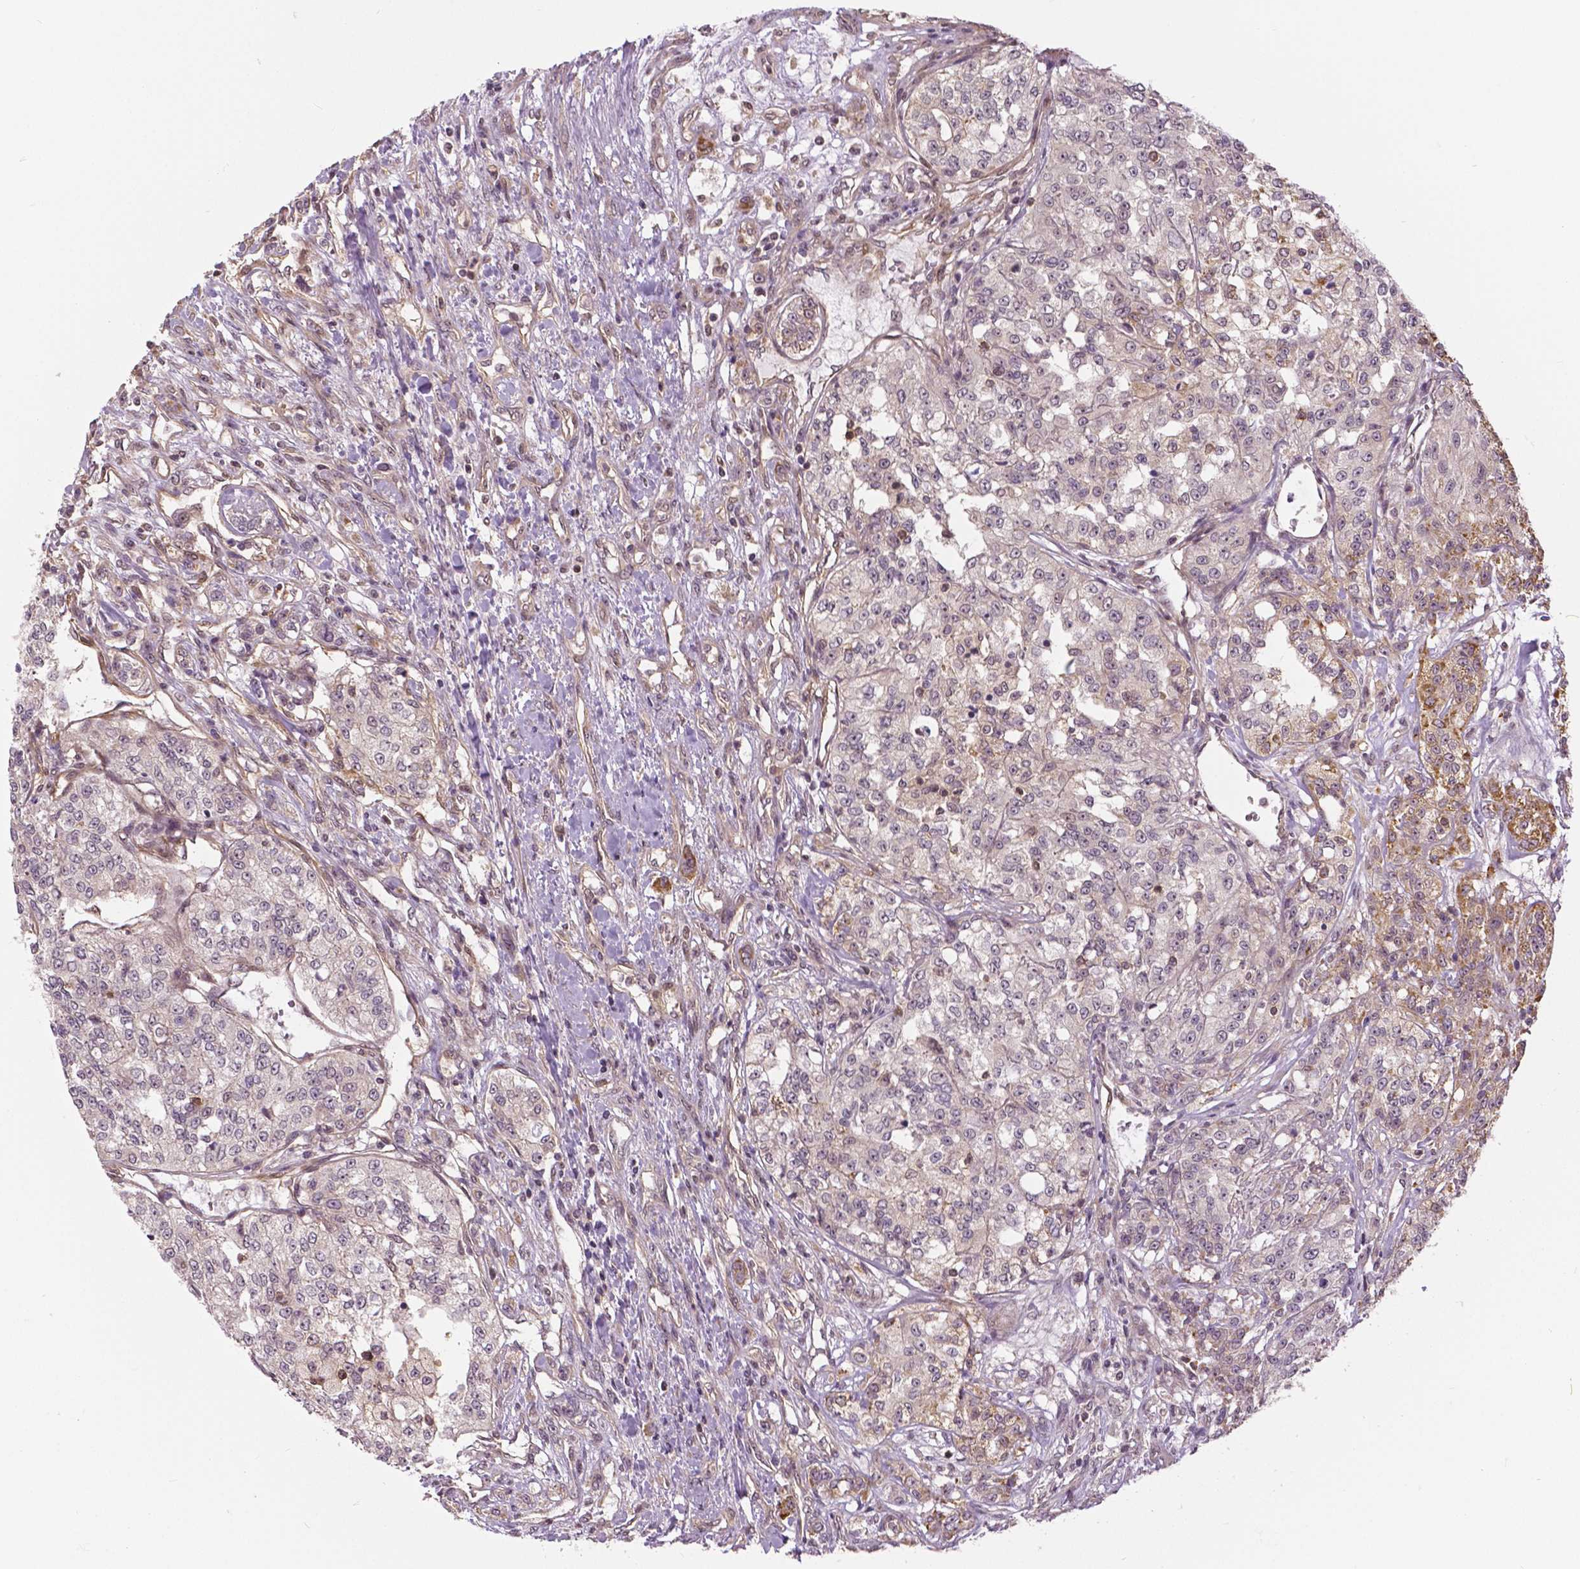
{"staining": {"intensity": "negative", "quantity": "none", "location": "none"}, "tissue": "renal cancer", "cell_type": "Tumor cells", "image_type": "cancer", "snomed": [{"axis": "morphology", "description": "Adenocarcinoma, NOS"}, {"axis": "topography", "description": "Kidney"}], "caption": "The photomicrograph shows no significant staining in tumor cells of renal adenocarcinoma.", "gene": "ANXA13", "patient": {"sex": "female", "age": 63}}